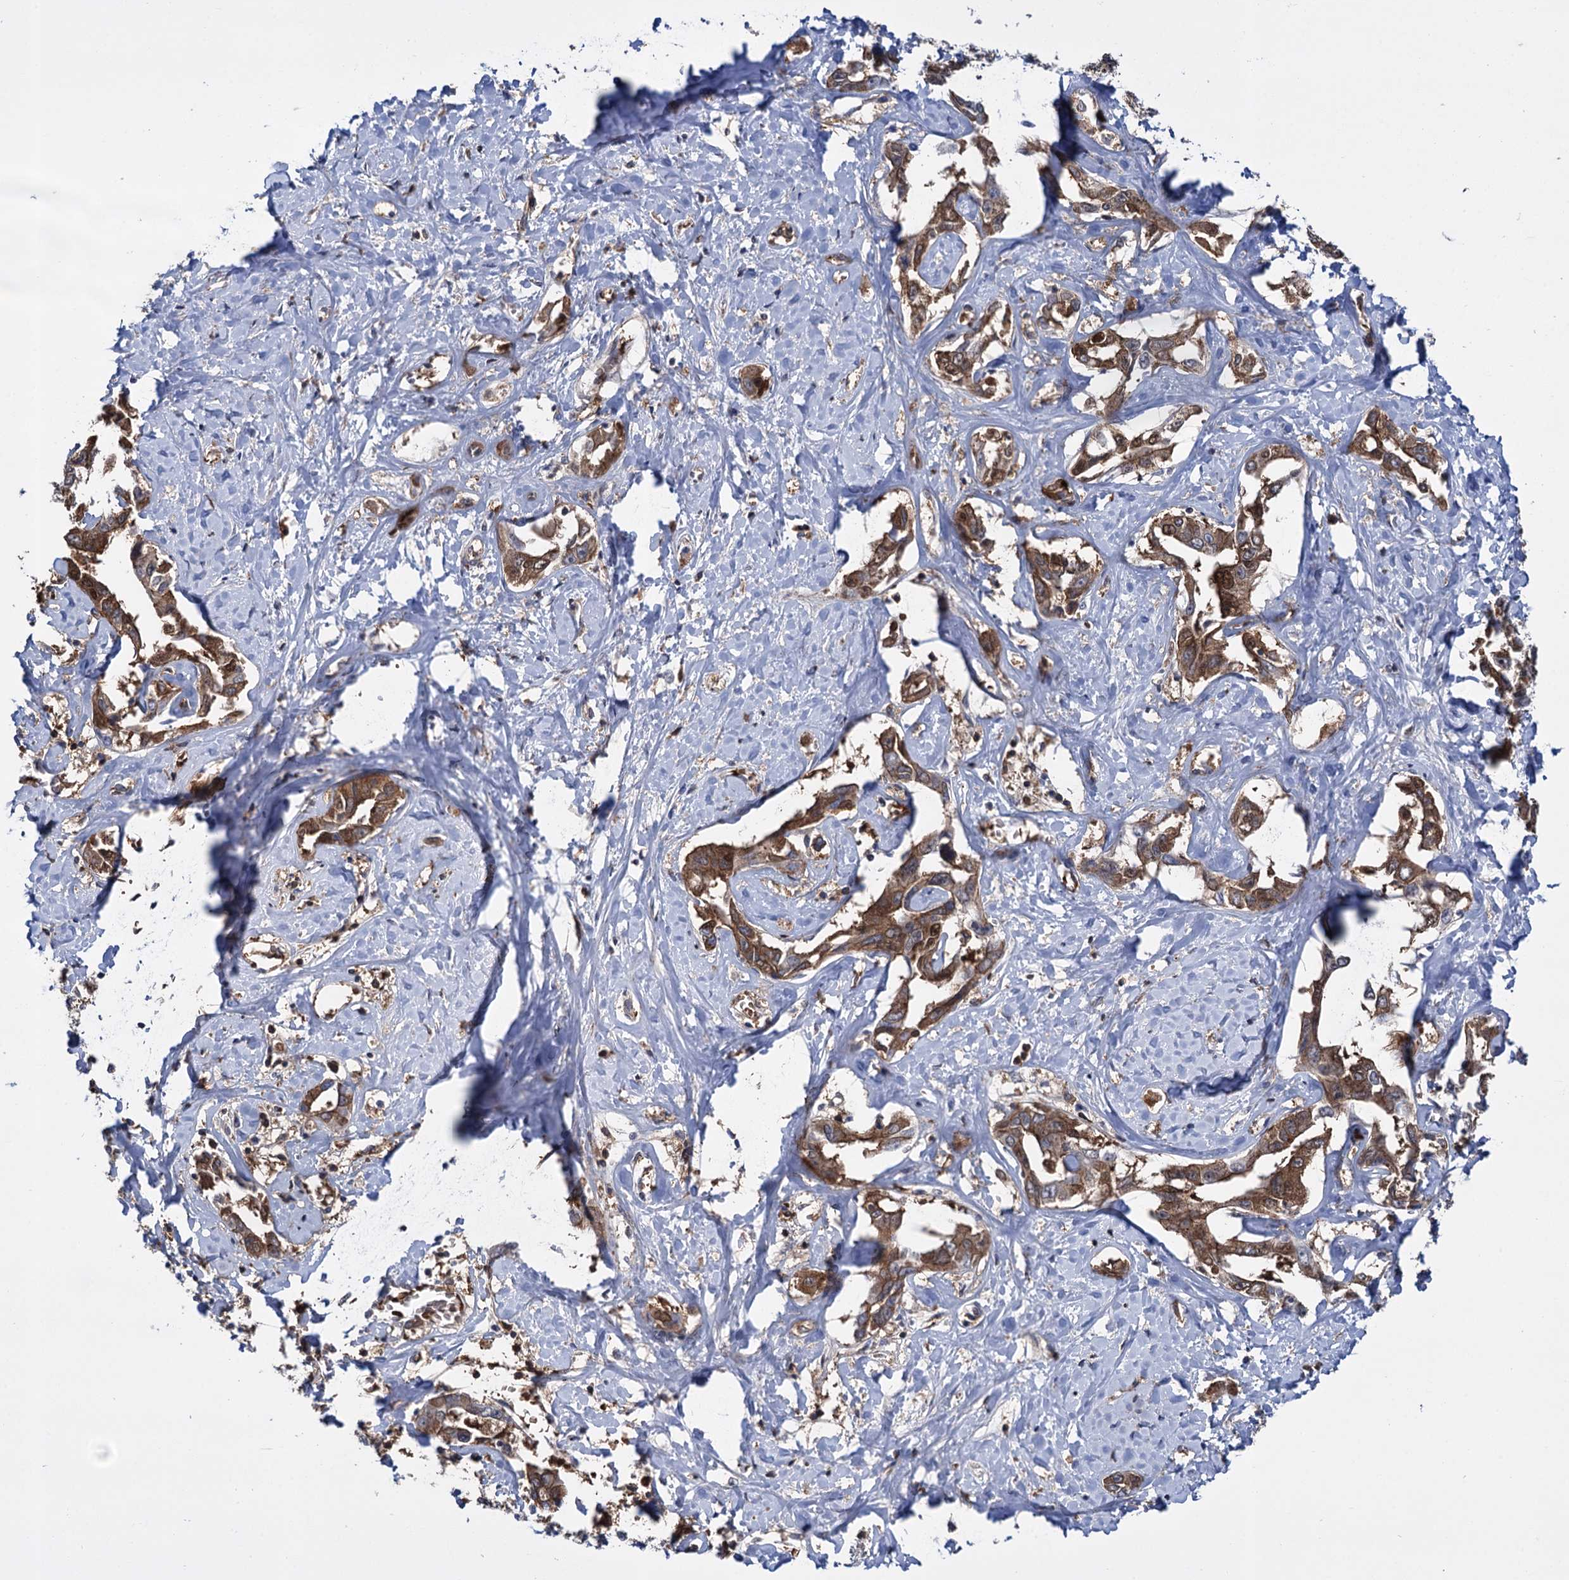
{"staining": {"intensity": "moderate", "quantity": ">75%", "location": "cytoplasmic/membranous,nuclear"}, "tissue": "liver cancer", "cell_type": "Tumor cells", "image_type": "cancer", "snomed": [{"axis": "morphology", "description": "Cholangiocarcinoma"}, {"axis": "topography", "description": "Liver"}], "caption": "Tumor cells show medium levels of moderate cytoplasmic/membranous and nuclear staining in about >75% of cells in liver cancer.", "gene": "GLO1", "patient": {"sex": "male", "age": 59}}